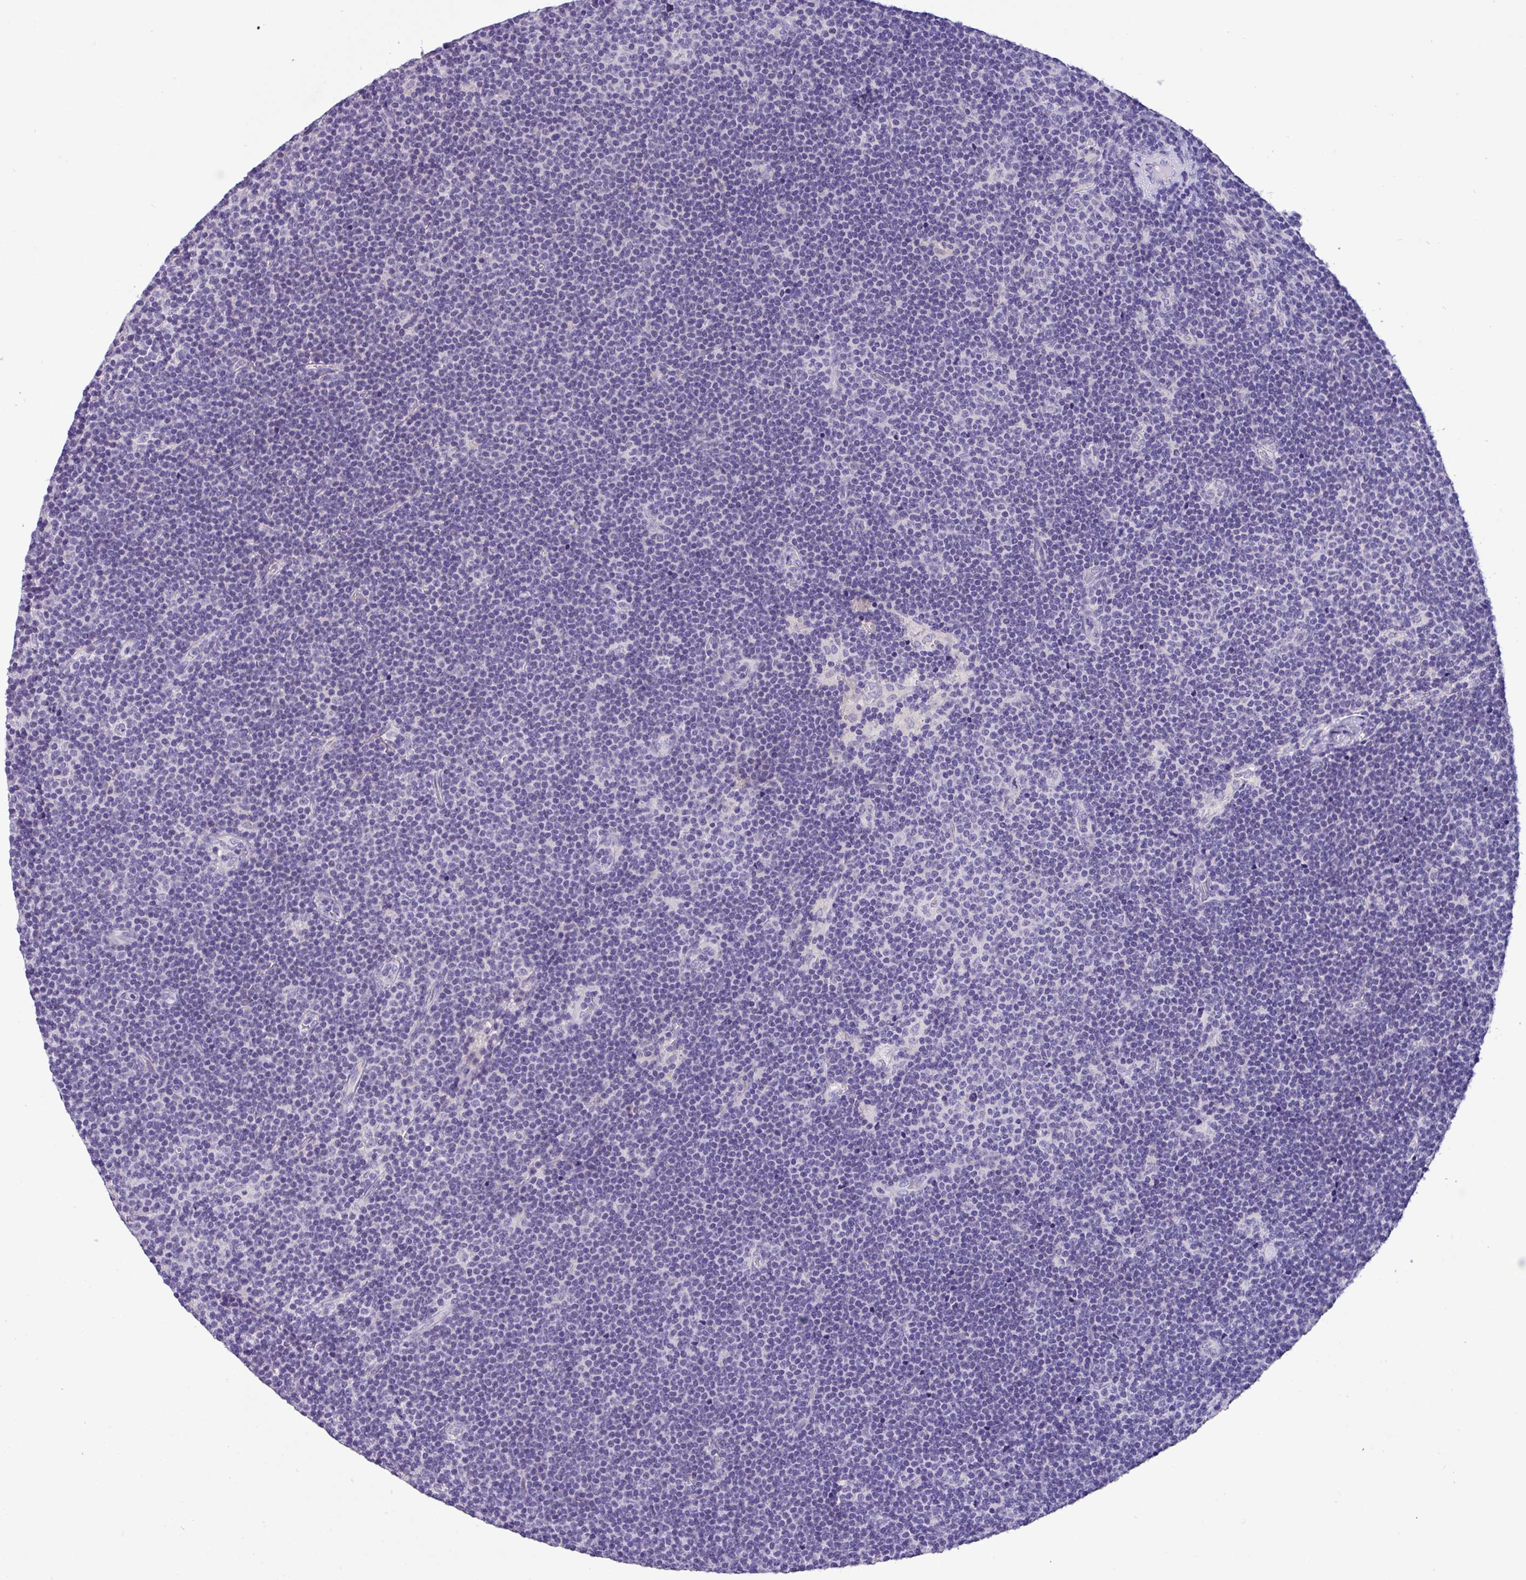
{"staining": {"intensity": "negative", "quantity": "none", "location": "none"}, "tissue": "lymphoma", "cell_type": "Tumor cells", "image_type": "cancer", "snomed": [{"axis": "morphology", "description": "Malignant lymphoma, non-Hodgkin's type, Low grade"}, {"axis": "topography", "description": "Lymph node"}], "caption": "There is no significant staining in tumor cells of lymphoma.", "gene": "EPCAM", "patient": {"sex": "male", "age": 48}}